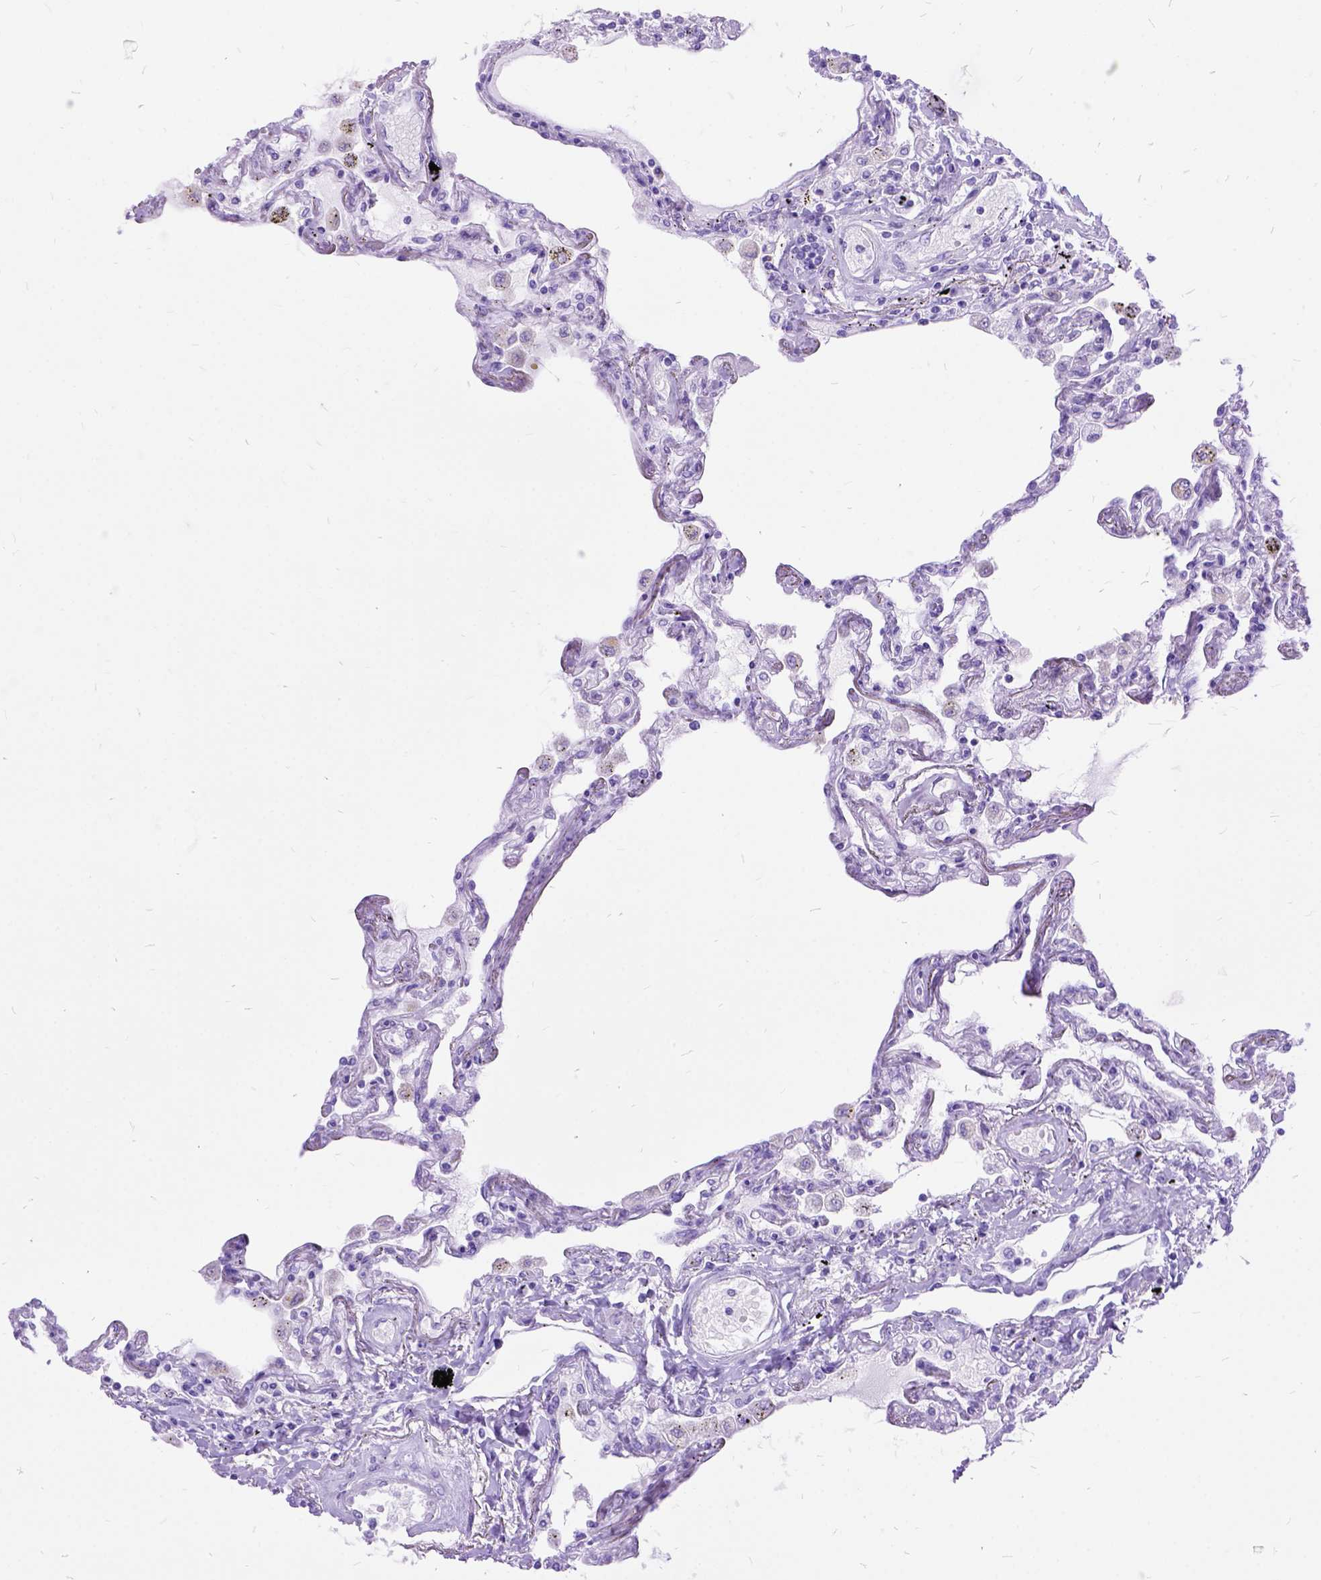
{"staining": {"intensity": "negative", "quantity": "none", "location": "none"}, "tissue": "lung", "cell_type": "Alveolar cells", "image_type": "normal", "snomed": [{"axis": "morphology", "description": "Normal tissue, NOS"}, {"axis": "morphology", "description": "Adenocarcinoma, NOS"}, {"axis": "topography", "description": "Cartilage tissue"}, {"axis": "topography", "description": "Lung"}], "caption": "DAB immunohistochemical staining of normal lung displays no significant expression in alveolar cells.", "gene": "DNAH2", "patient": {"sex": "female", "age": 67}}